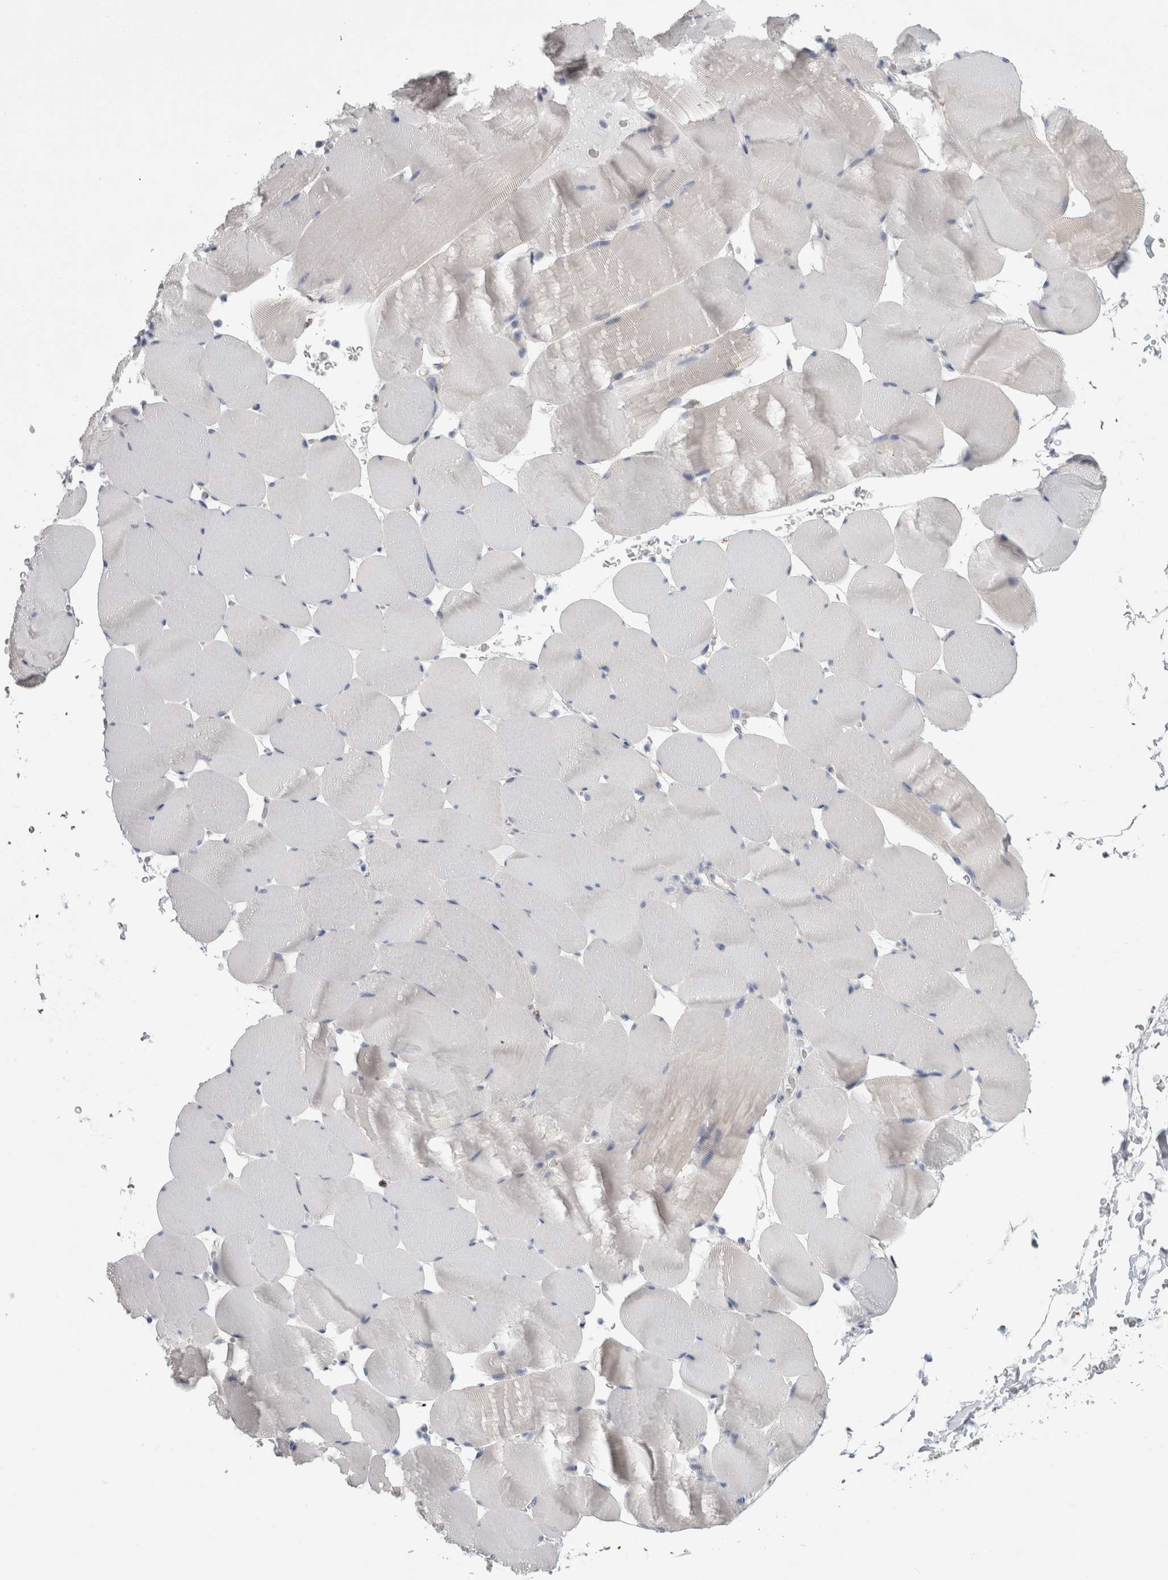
{"staining": {"intensity": "negative", "quantity": "none", "location": "none"}, "tissue": "skeletal muscle", "cell_type": "Myocytes", "image_type": "normal", "snomed": [{"axis": "morphology", "description": "Normal tissue, NOS"}, {"axis": "topography", "description": "Skeletal muscle"}], "caption": "A high-resolution histopathology image shows IHC staining of normal skeletal muscle, which displays no significant positivity in myocytes. The staining is performed using DAB (3,3'-diaminobenzidine) brown chromogen with nuclei counter-stained in using hematoxylin.", "gene": "GATM", "patient": {"sex": "male", "age": 62}}